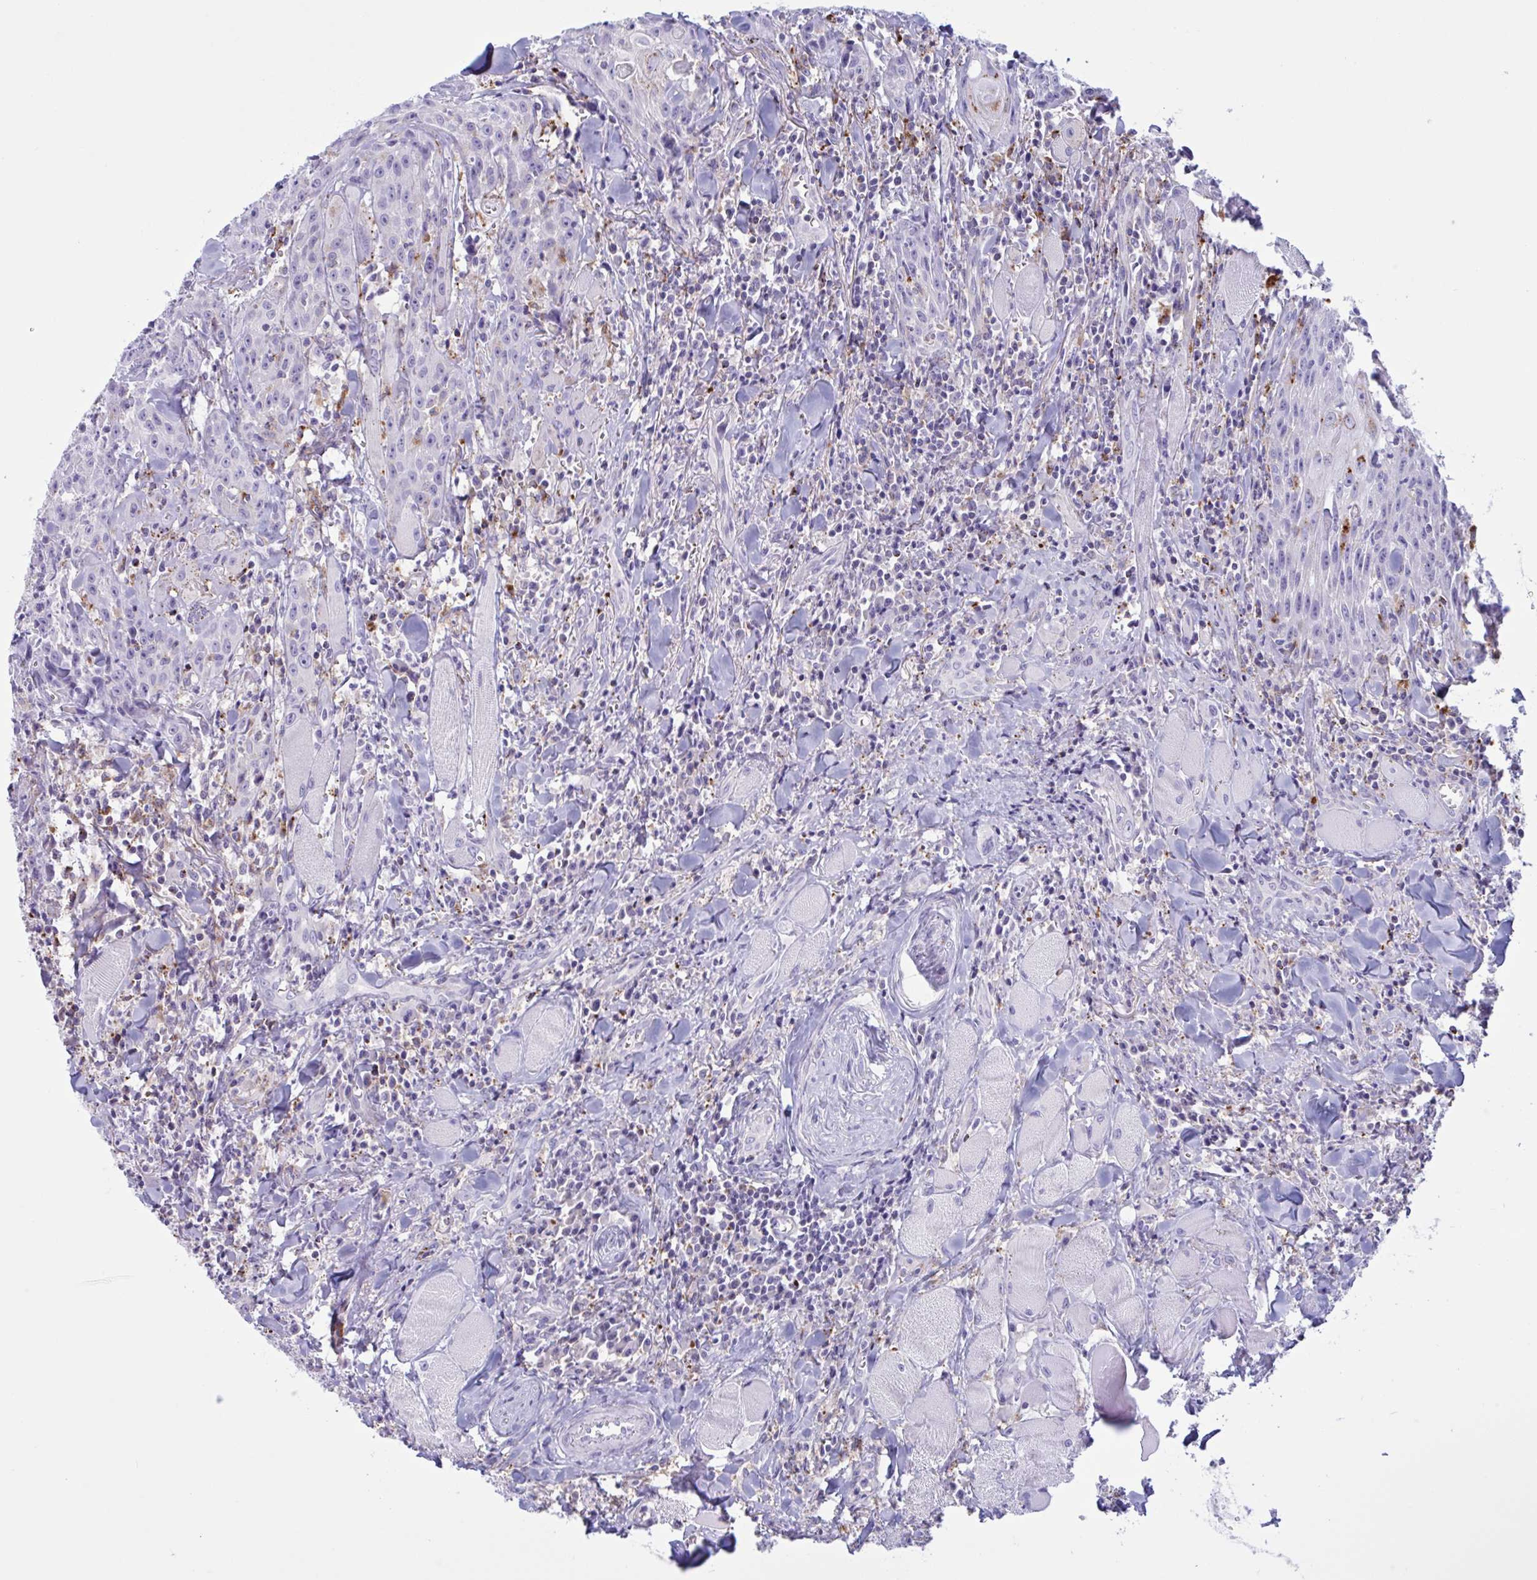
{"staining": {"intensity": "negative", "quantity": "none", "location": "none"}, "tissue": "head and neck cancer", "cell_type": "Tumor cells", "image_type": "cancer", "snomed": [{"axis": "morphology", "description": "Normal tissue, NOS"}, {"axis": "morphology", "description": "Squamous cell carcinoma, NOS"}, {"axis": "topography", "description": "Oral tissue"}, {"axis": "topography", "description": "Head-Neck"}], "caption": "Immunohistochemical staining of human head and neck squamous cell carcinoma displays no significant positivity in tumor cells.", "gene": "XCL1", "patient": {"sex": "female", "age": 70}}